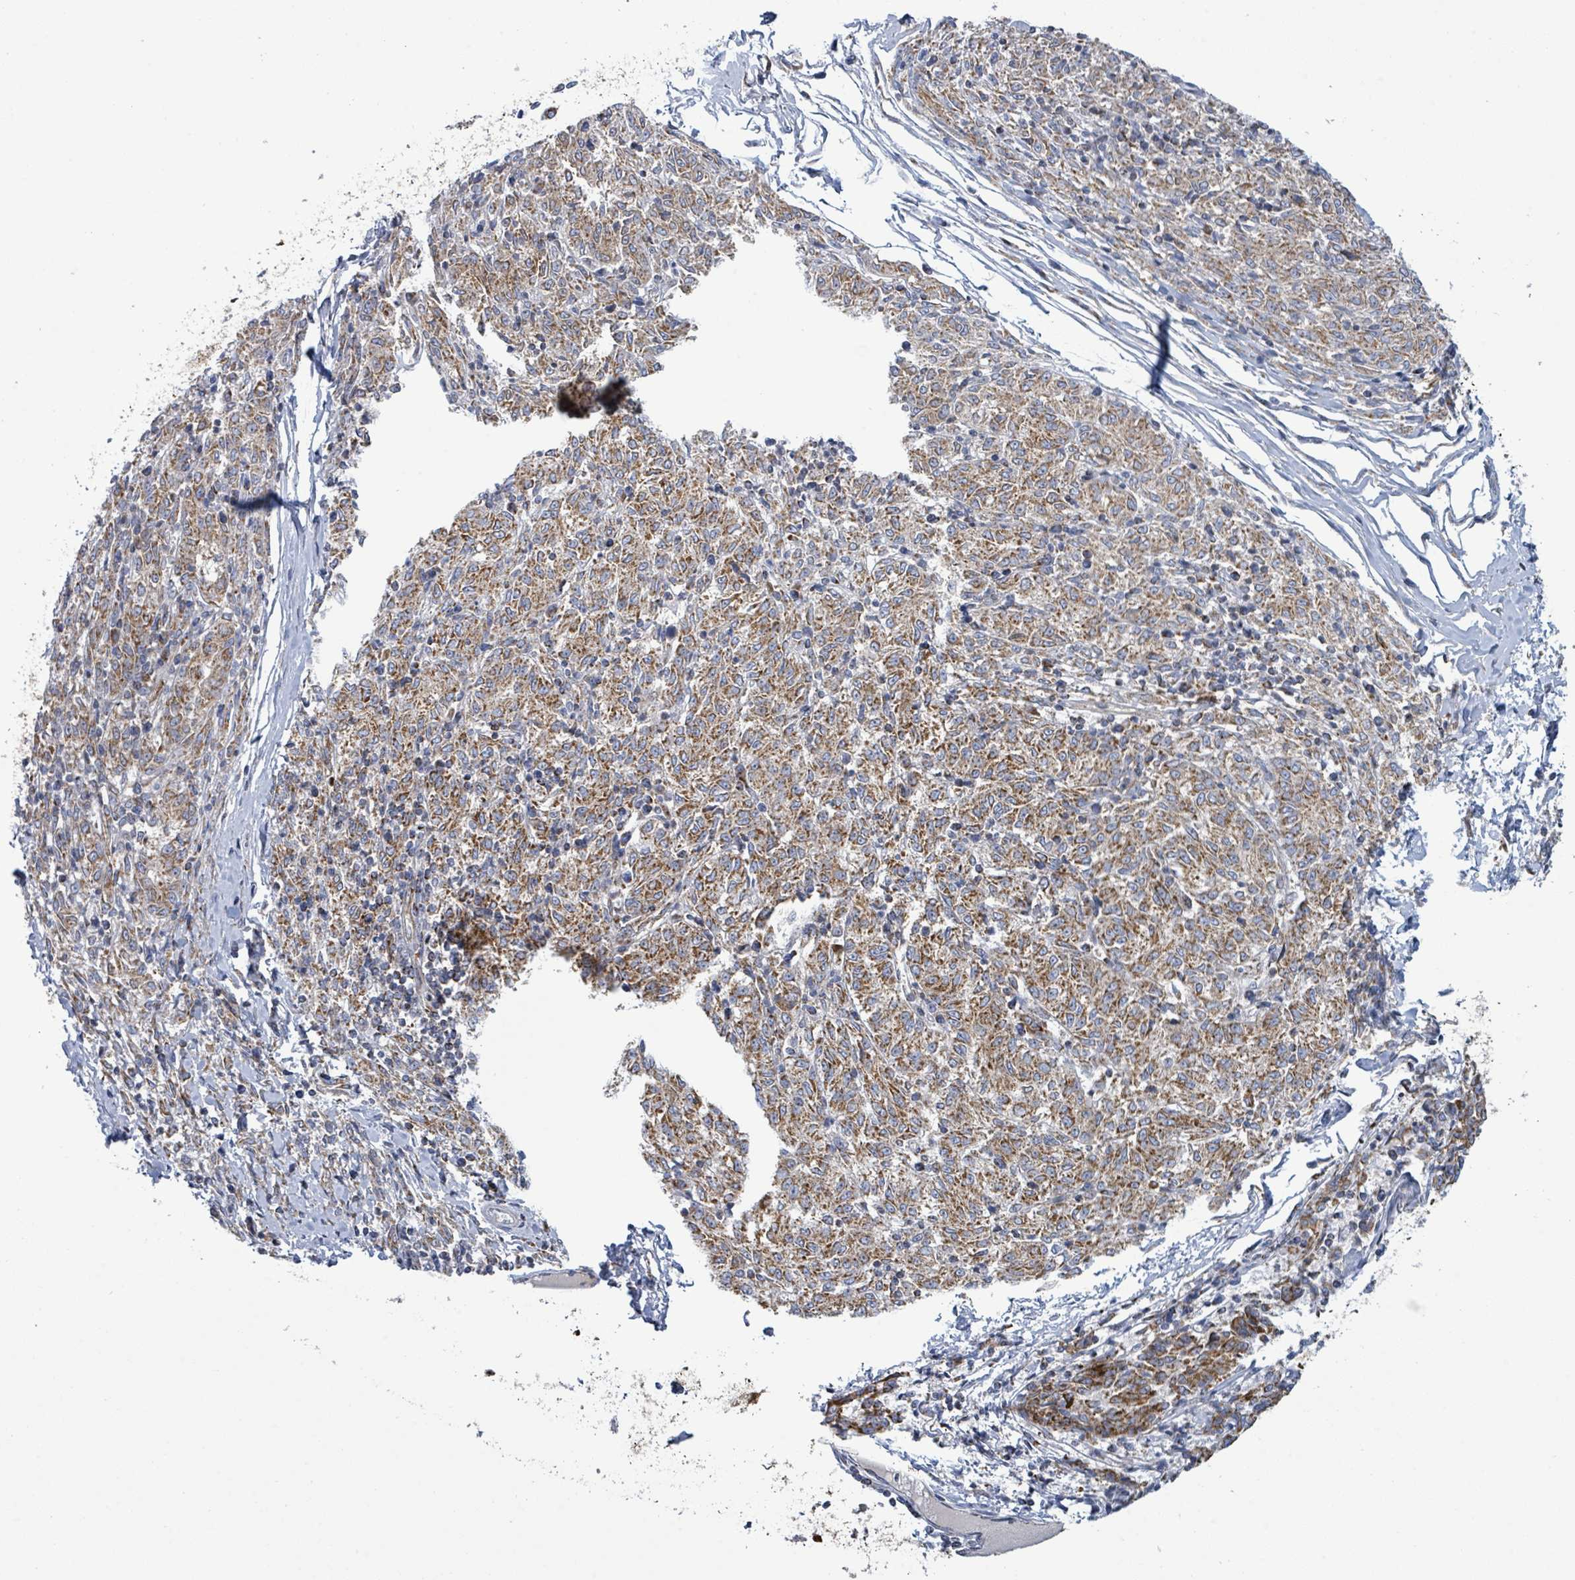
{"staining": {"intensity": "moderate", "quantity": ">75%", "location": "cytoplasmic/membranous"}, "tissue": "melanoma", "cell_type": "Tumor cells", "image_type": "cancer", "snomed": [{"axis": "morphology", "description": "Malignant melanoma, NOS"}, {"axis": "topography", "description": "Skin"}], "caption": "Human malignant melanoma stained with a protein marker exhibits moderate staining in tumor cells.", "gene": "SUCLG2", "patient": {"sex": "female", "age": 72}}